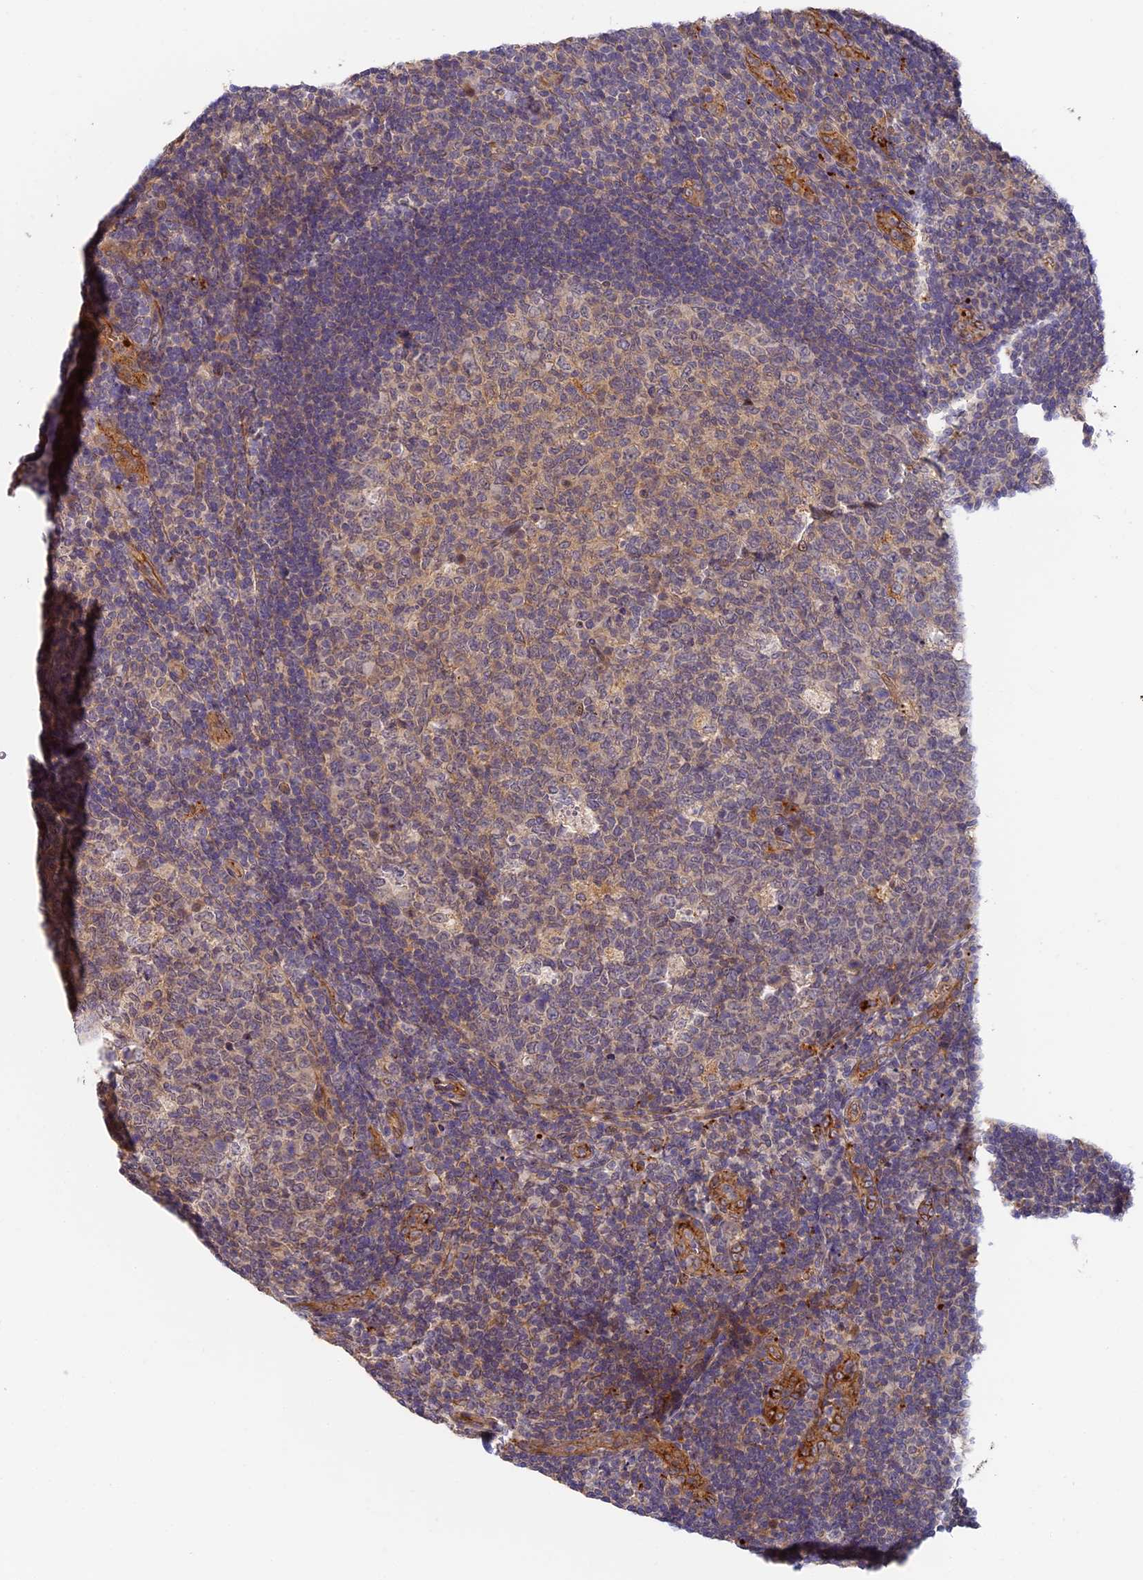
{"staining": {"intensity": "weak", "quantity": "<25%", "location": "cytoplasmic/membranous,nuclear"}, "tissue": "tonsil", "cell_type": "Germinal center cells", "image_type": "normal", "snomed": [{"axis": "morphology", "description": "Normal tissue, NOS"}, {"axis": "topography", "description": "Tonsil"}], "caption": "IHC photomicrograph of benign tonsil stained for a protein (brown), which exhibits no expression in germinal center cells.", "gene": "MISP3", "patient": {"sex": "male", "age": 17}}